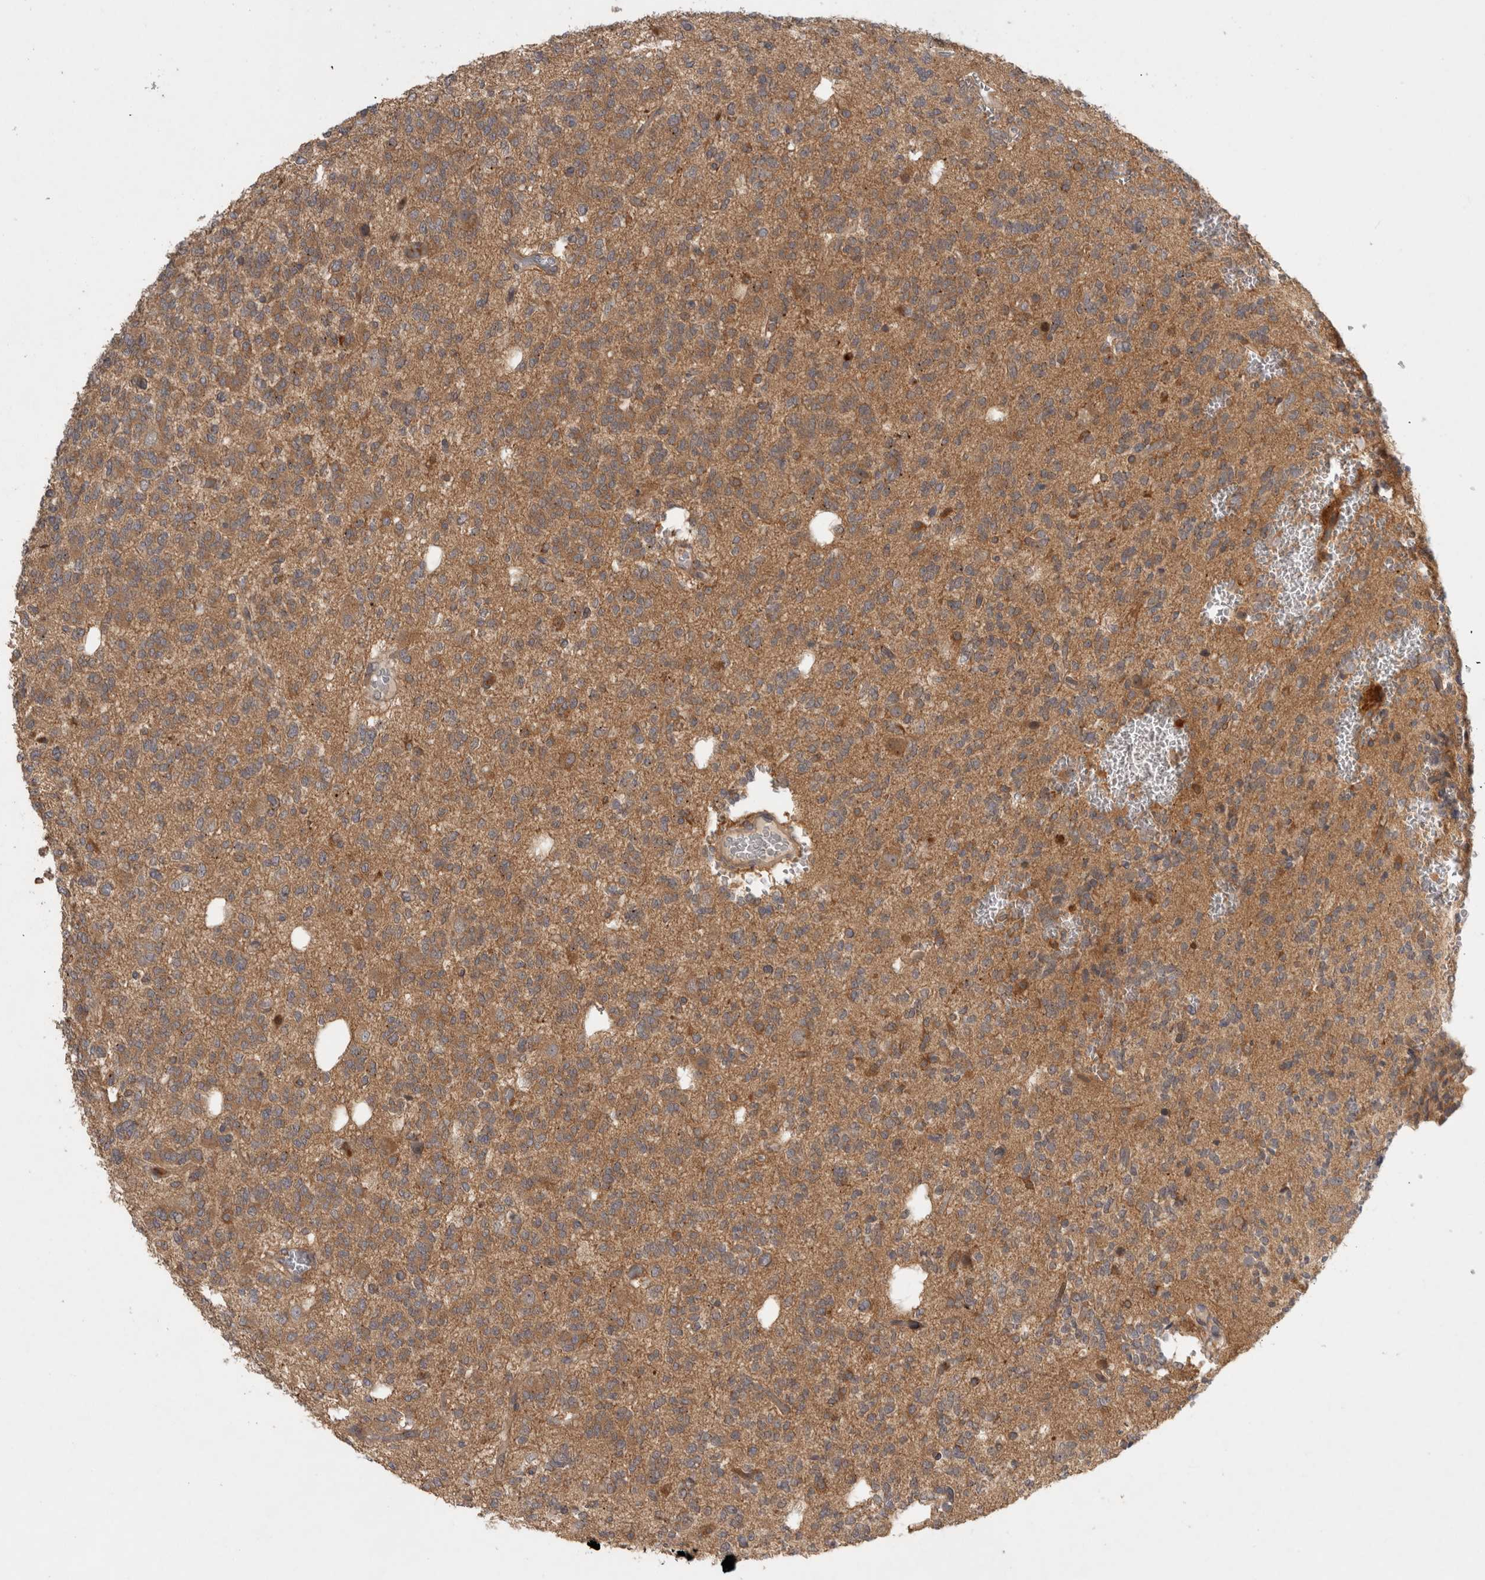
{"staining": {"intensity": "moderate", "quantity": ">75%", "location": "cytoplasmic/membranous"}, "tissue": "glioma", "cell_type": "Tumor cells", "image_type": "cancer", "snomed": [{"axis": "morphology", "description": "Glioma, malignant, Low grade"}, {"axis": "topography", "description": "Brain"}], "caption": "Protein staining of low-grade glioma (malignant) tissue shows moderate cytoplasmic/membranous staining in approximately >75% of tumor cells.", "gene": "VEPH1", "patient": {"sex": "male", "age": 38}}